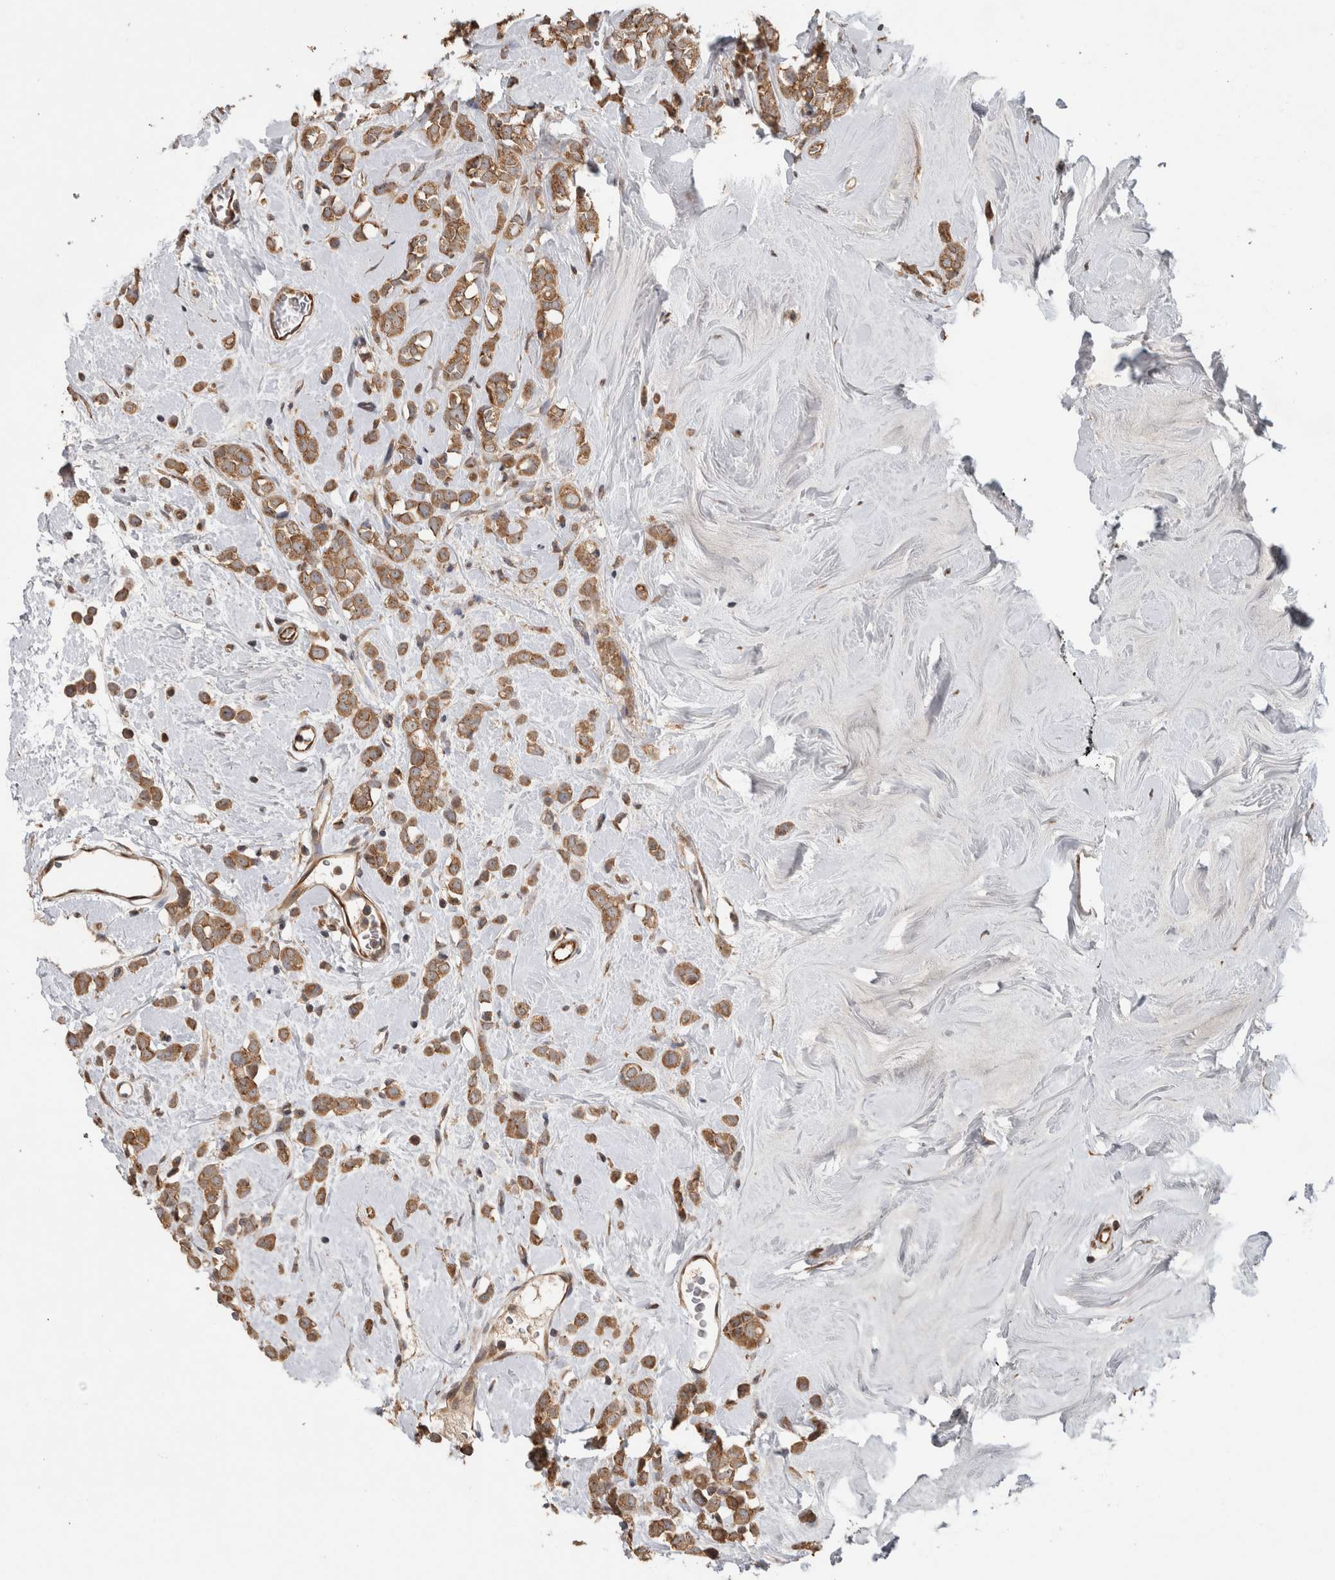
{"staining": {"intensity": "moderate", "quantity": ">75%", "location": "cytoplasmic/membranous"}, "tissue": "breast cancer", "cell_type": "Tumor cells", "image_type": "cancer", "snomed": [{"axis": "morphology", "description": "Lobular carcinoma"}, {"axis": "topography", "description": "Breast"}], "caption": "Human breast cancer stained for a protein (brown) reveals moderate cytoplasmic/membranous positive expression in about >75% of tumor cells.", "gene": "ATXN2", "patient": {"sex": "female", "age": 47}}